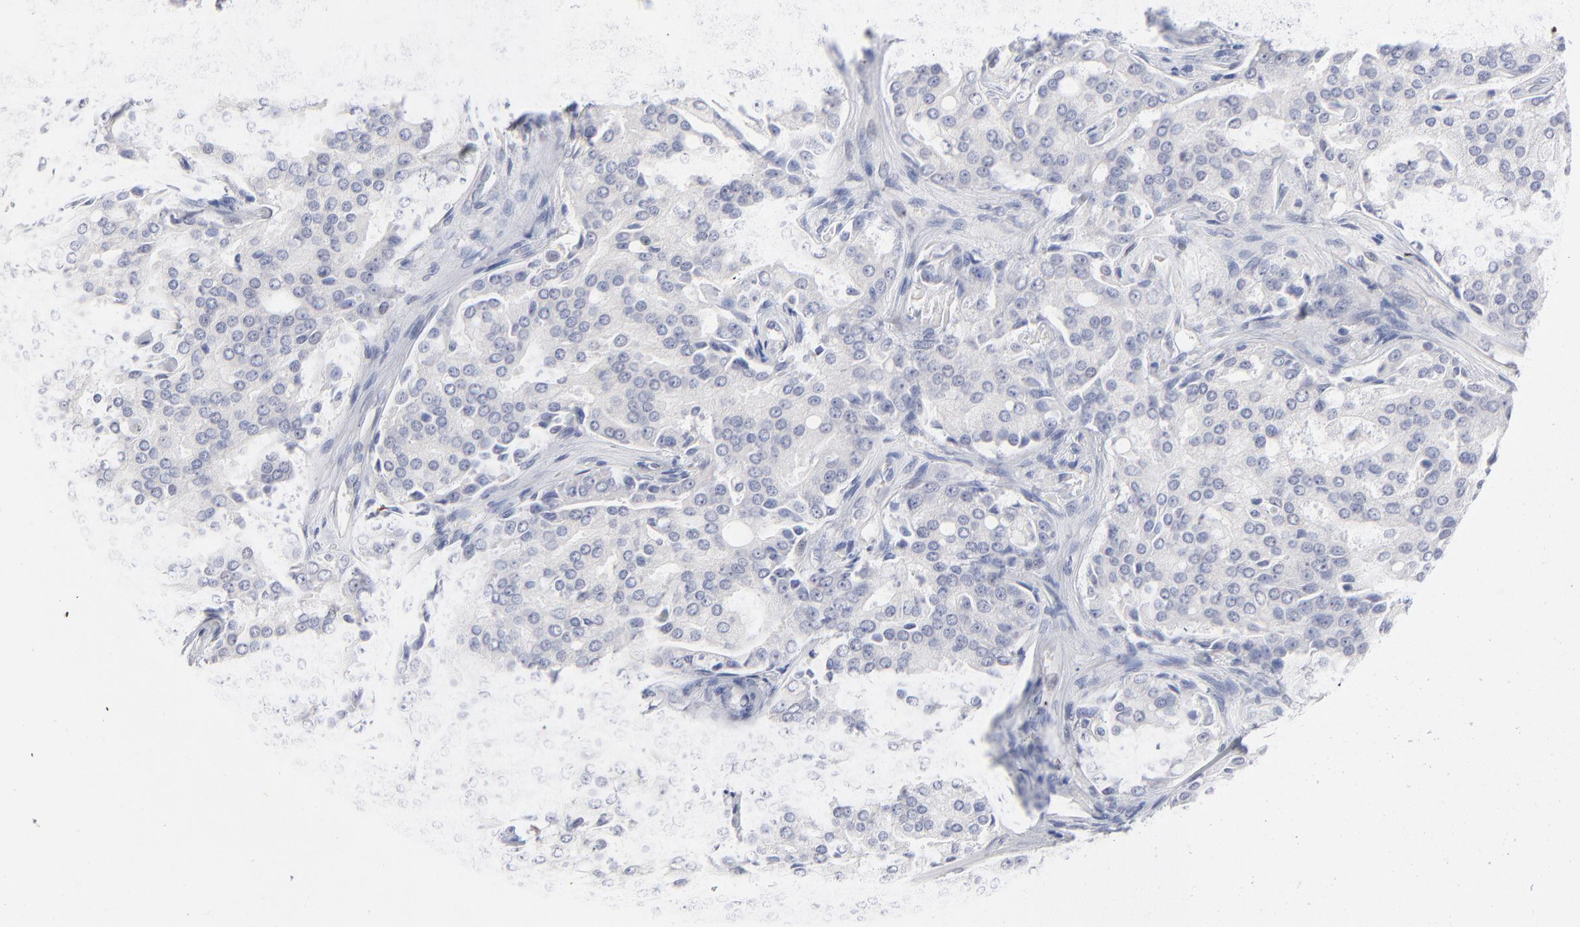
{"staining": {"intensity": "negative", "quantity": "none", "location": "none"}, "tissue": "prostate cancer", "cell_type": "Tumor cells", "image_type": "cancer", "snomed": [{"axis": "morphology", "description": "Adenocarcinoma, High grade"}, {"axis": "topography", "description": "Prostate"}], "caption": "This is an IHC micrograph of prostate cancer (high-grade adenocarcinoma). There is no expression in tumor cells.", "gene": "RBM3", "patient": {"sex": "male", "age": 72}}